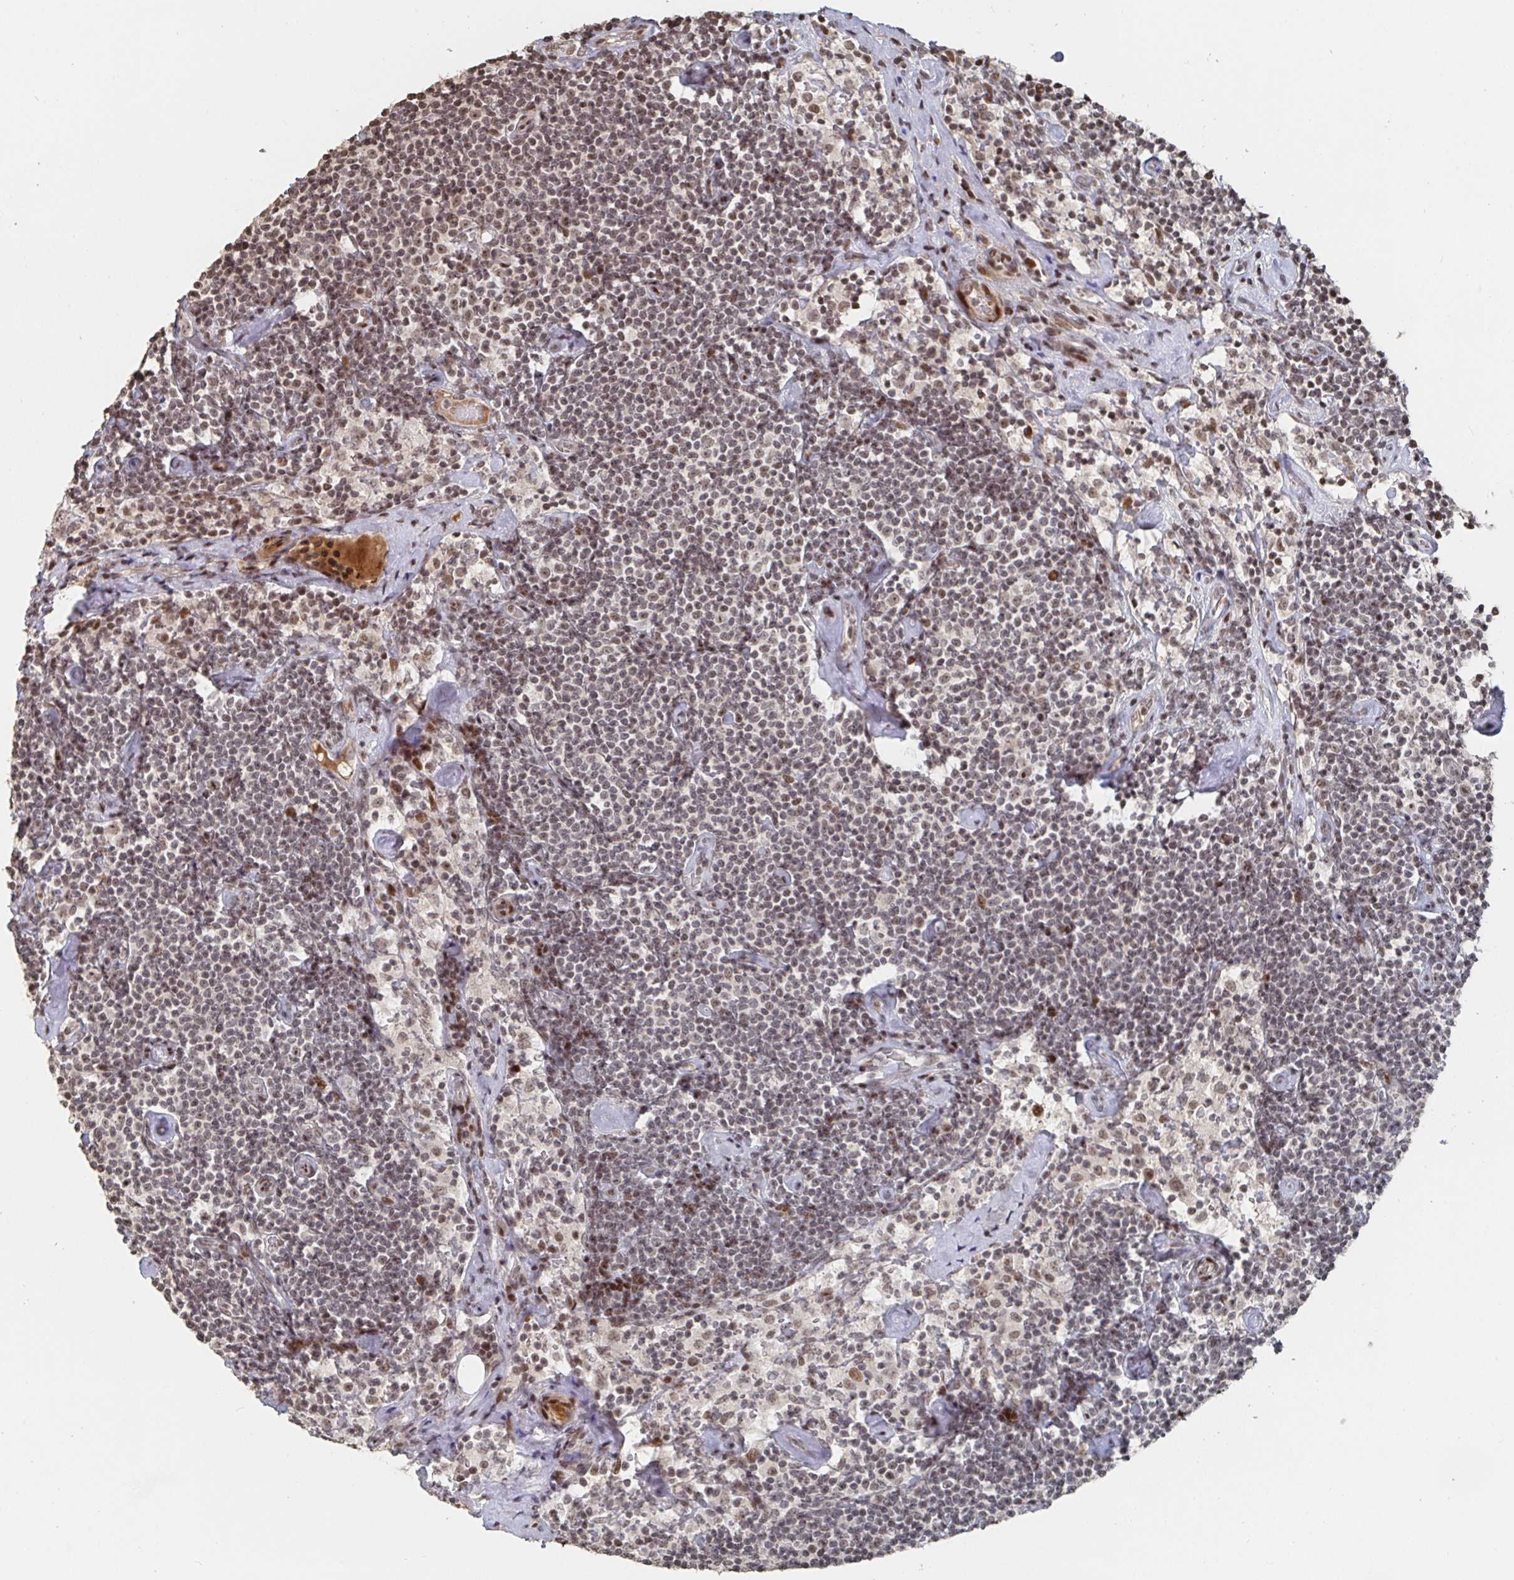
{"staining": {"intensity": "moderate", "quantity": "25%-75%", "location": "nuclear"}, "tissue": "lymphoma", "cell_type": "Tumor cells", "image_type": "cancer", "snomed": [{"axis": "morphology", "description": "Malignant lymphoma, non-Hodgkin's type, Low grade"}, {"axis": "topography", "description": "Lymph node"}], "caption": "Lymphoma tissue displays moderate nuclear staining in about 25%-75% of tumor cells The staining is performed using DAB (3,3'-diaminobenzidine) brown chromogen to label protein expression. The nuclei are counter-stained blue using hematoxylin.", "gene": "ZDHHC12", "patient": {"sex": "male", "age": 81}}